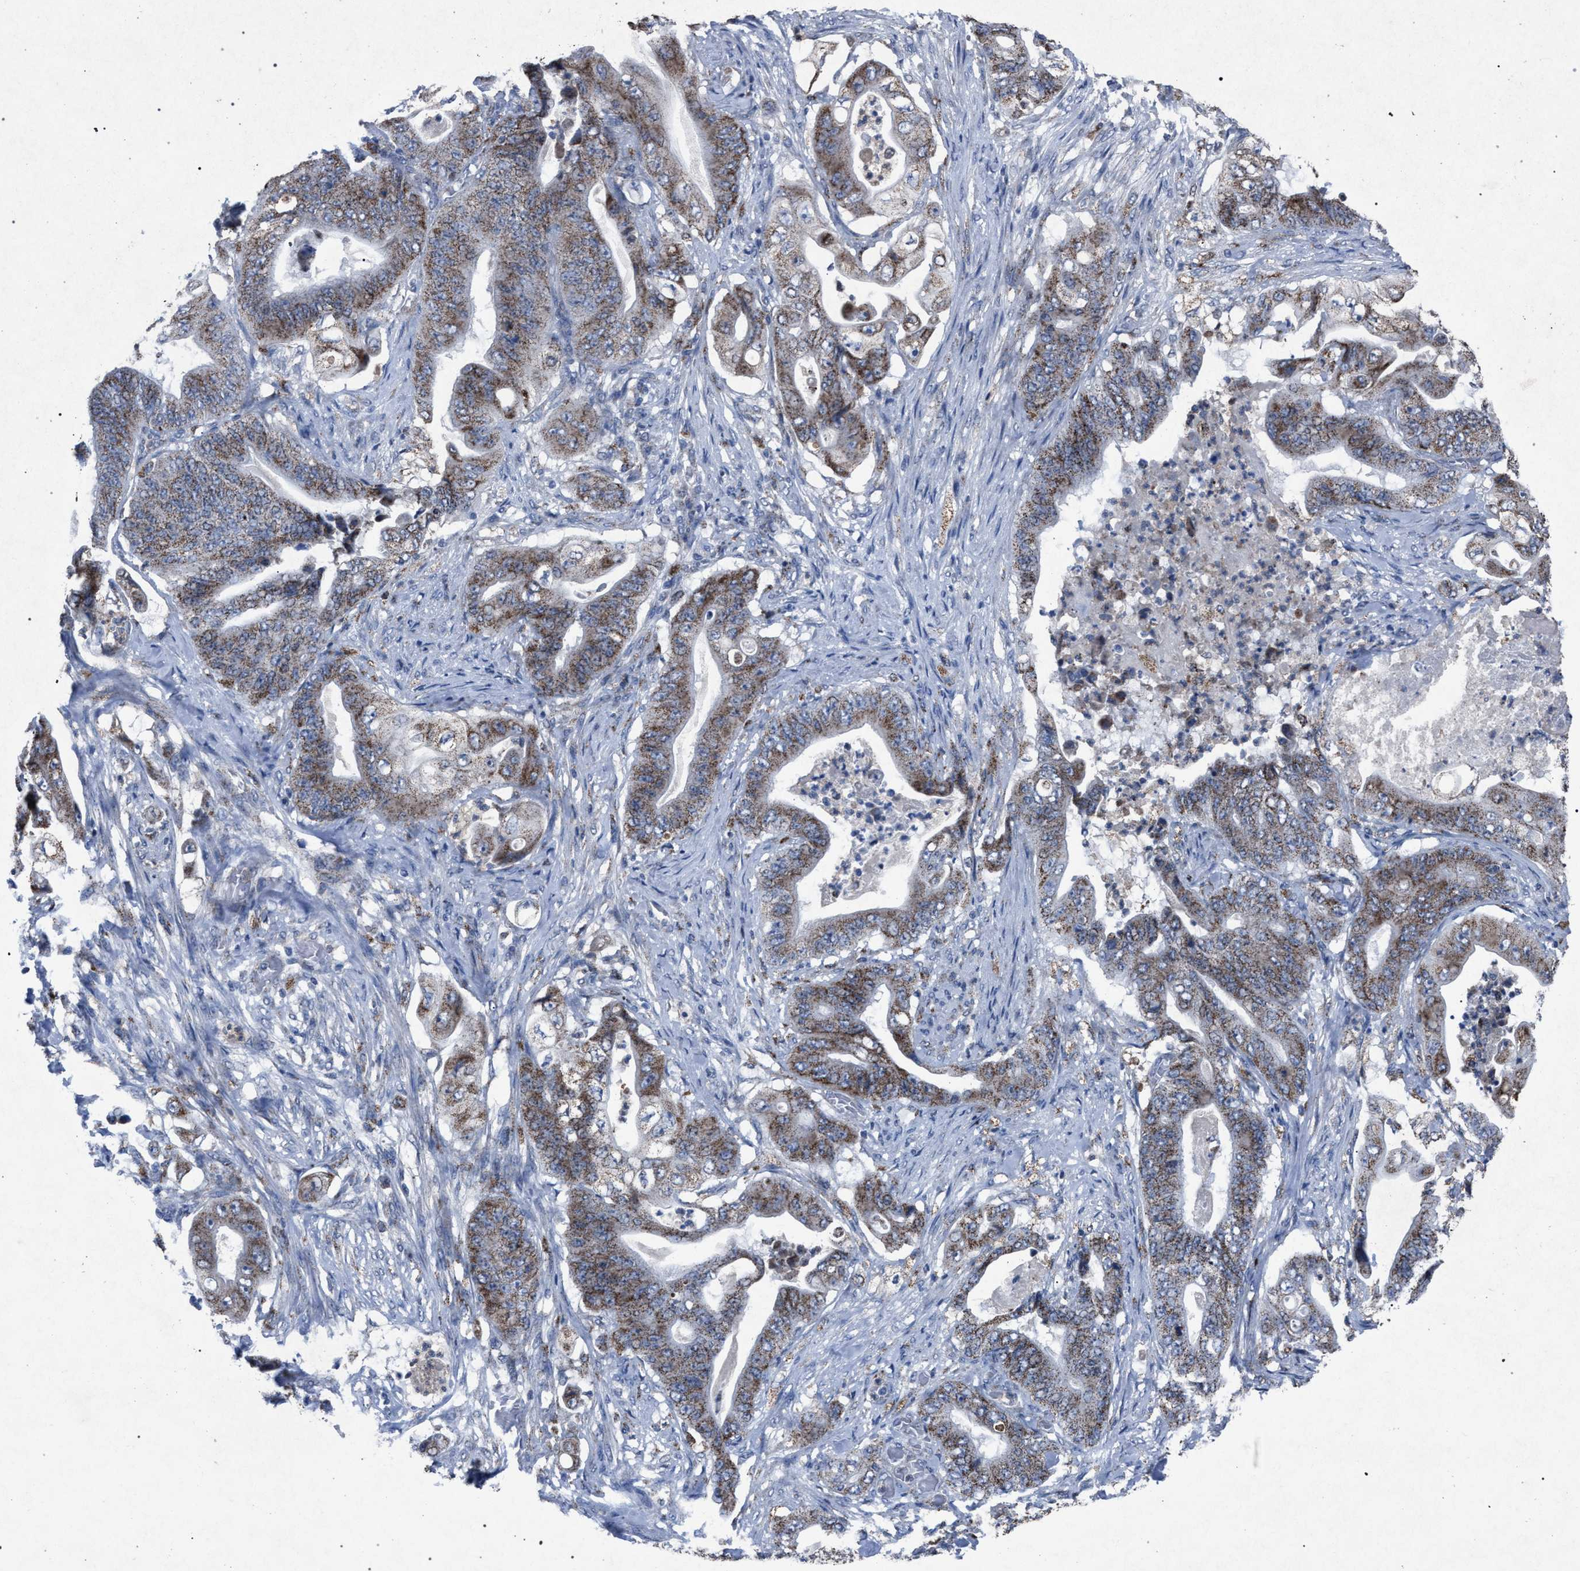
{"staining": {"intensity": "moderate", "quantity": ">75%", "location": "cytoplasmic/membranous"}, "tissue": "stomach cancer", "cell_type": "Tumor cells", "image_type": "cancer", "snomed": [{"axis": "morphology", "description": "Adenocarcinoma, NOS"}, {"axis": "topography", "description": "Stomach"}], "caption": "The immunohistochemical stain labels moderate cytoplasmic/membranous expression in tumor cells of stomach adenocarcinoma tissue.", "gene": "HSD17B4", "patient": {"sex": "female", "age": 73}}